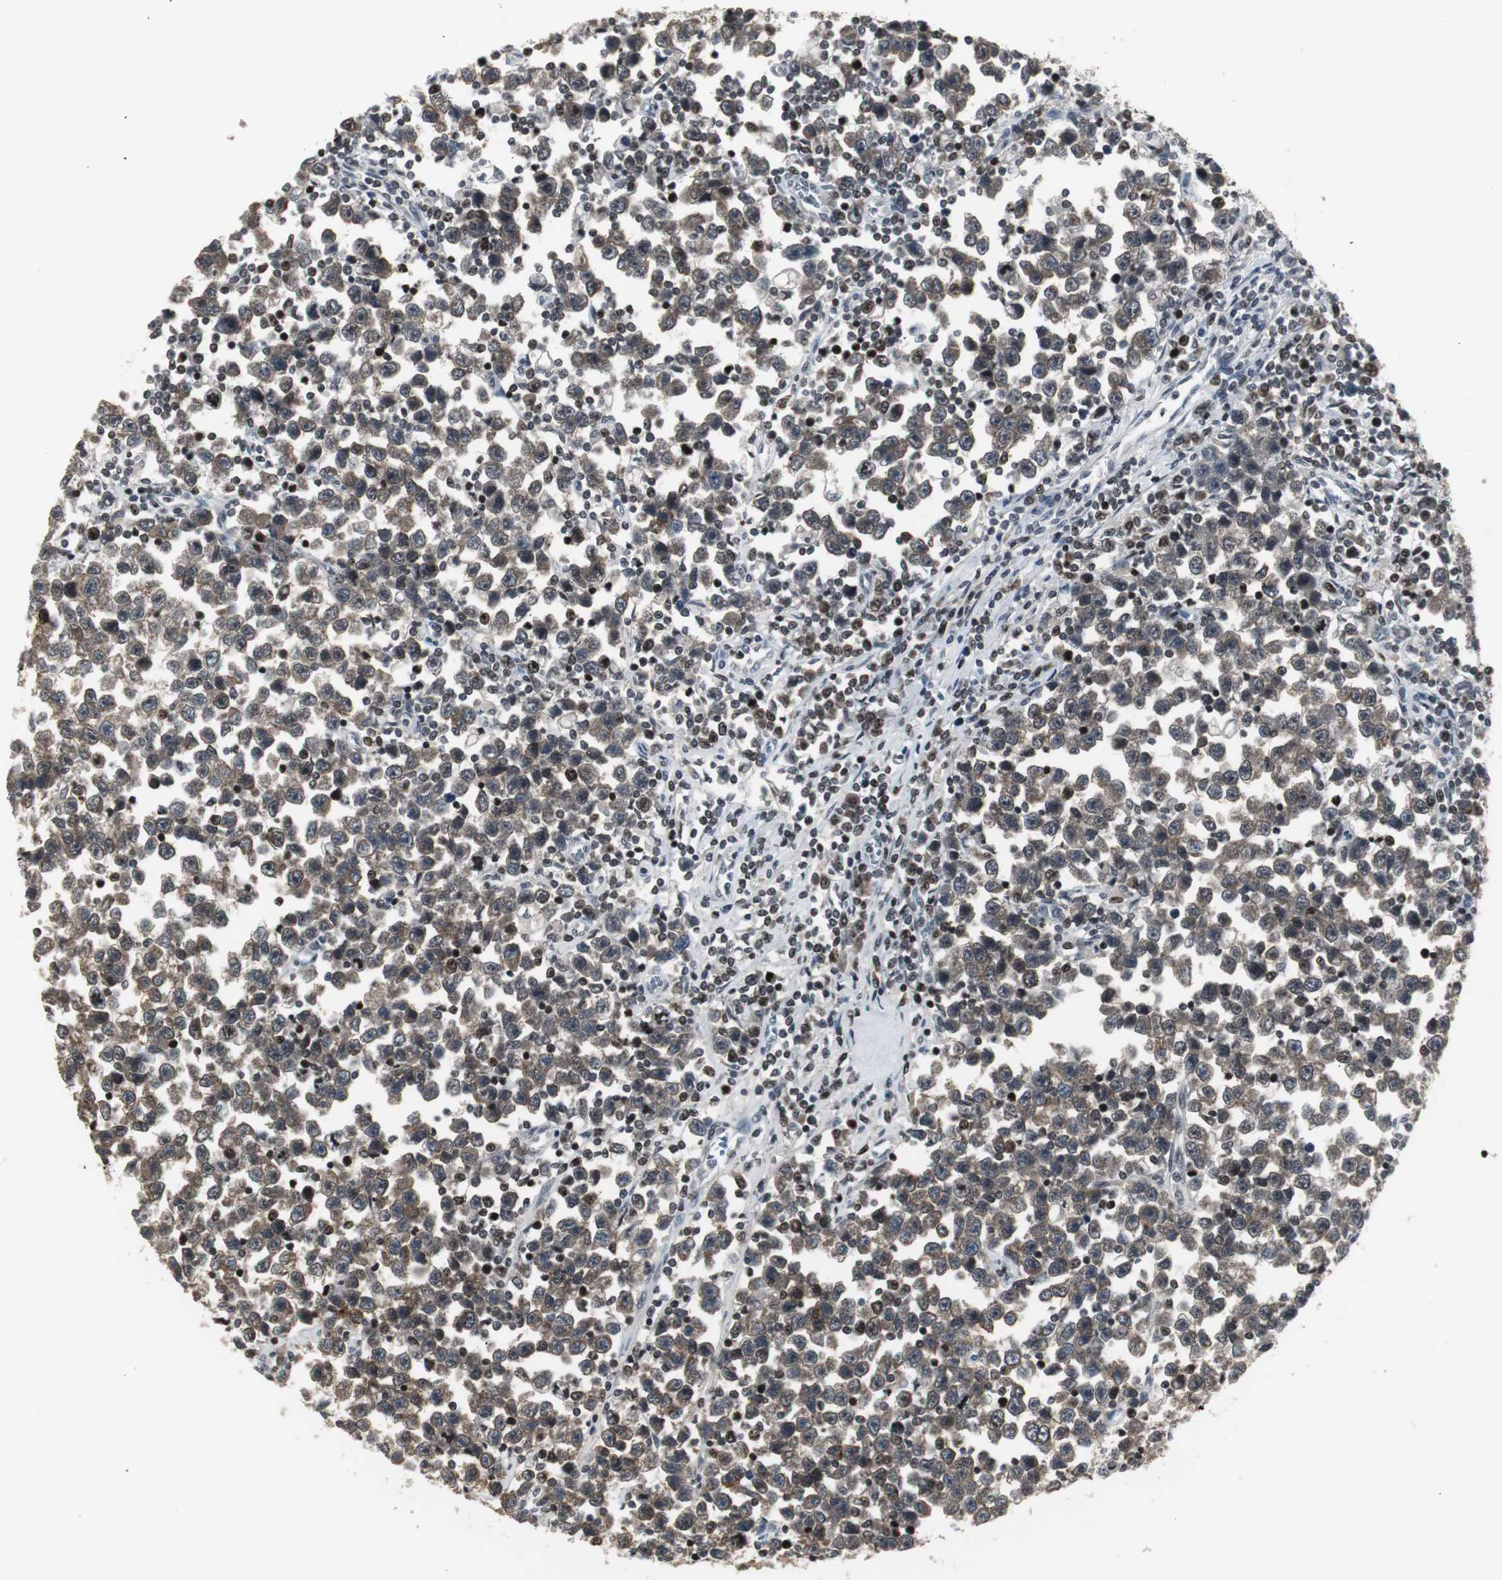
{"staining": {"intensity": "moderate", "quantity": ">75%", "location": "cytoplasmic/membranous,nuclear"}, "tissue": "testis cancer", "cell_type": "Tumor cells", "image_type": "cancer", "snomed": [{"axis": "morphology", "description": "Seminoma, NOS"}, {"axis": "topography", "description": "Testis"}], "caption": "Tumor cells reveal medium levels of moderate cytoplasmic/membranous and nuclear expression in approximately >75% of cells in testis cancer (seminoma). The staining was performed using DAB, with brown indicating positive protein expression. Nuclei are stained blue with hematoxylin.", "gene": "MPG", "patient": {"sex": "male", "age": 43}}